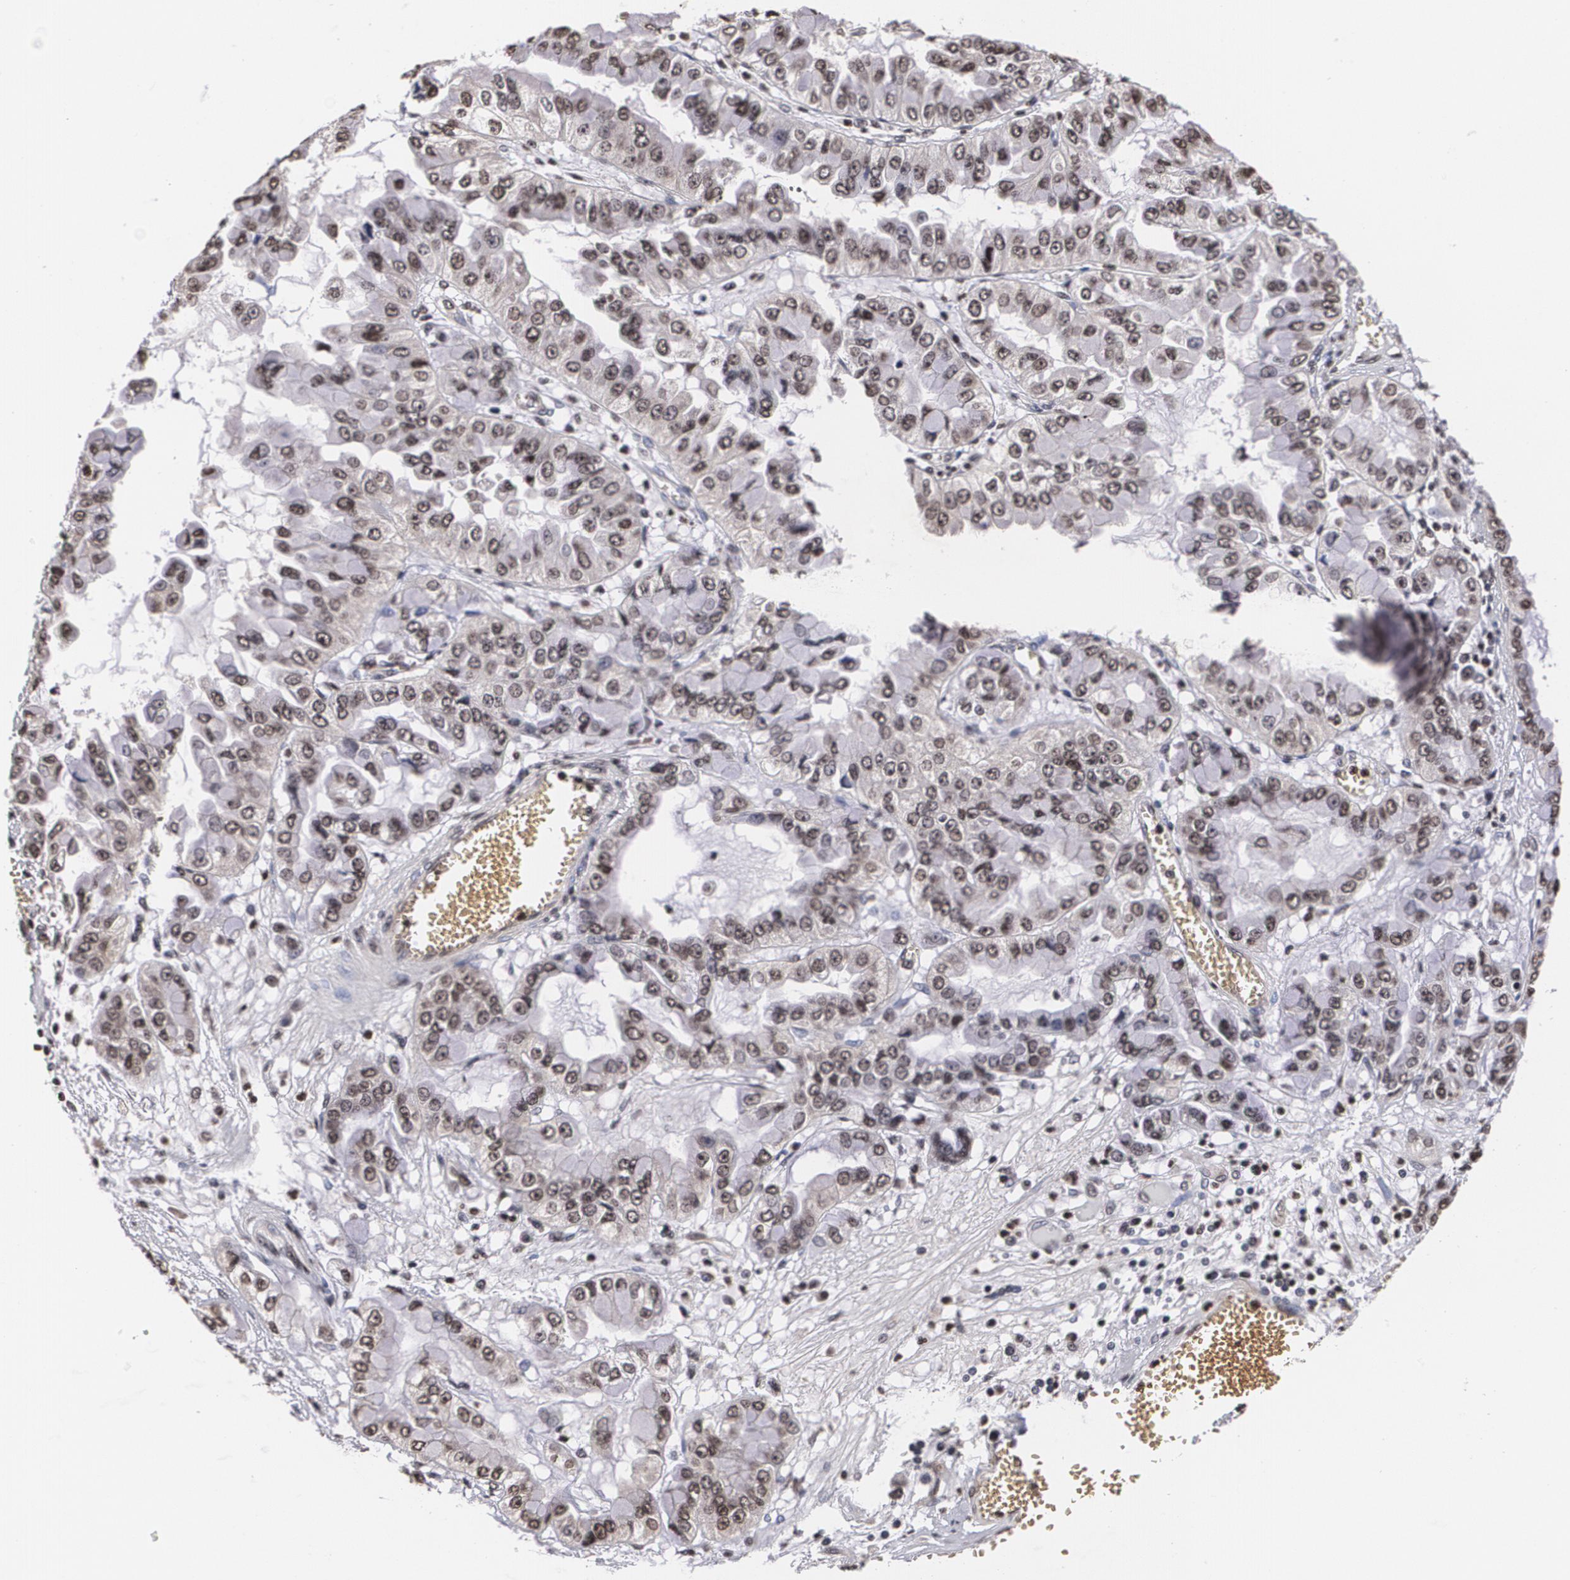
{"staining": {"intensity": "weak", "quantity": "25%-75%", "location": "cytoplasmic/membranous,nuclear"}, "tissue": "liver cancer", "cell_type": "Tumor cells", "image_type": "cancer", "snomed": [{"axis": "morphology", "description": "Cholangiocarcinoma"}, {"axis": "topography", "description": "Liver"}], "caption": "High-magnification brightfield microscopy of cholangiocarcinoma (liver) stained with DAB (brown) and counterstained with hematoxylin (blue). tumor cells exhibit weak cytoplasmic/membranous and nuclear positivity is appreciated in about25%-75% of cells. The staining is performed using DAB brown chromogen to label protein expression. The nuclei are counter-stained blue using hematoxylin.", "gene": "MVP", "patient": {"sex": "female", "age": 79}}